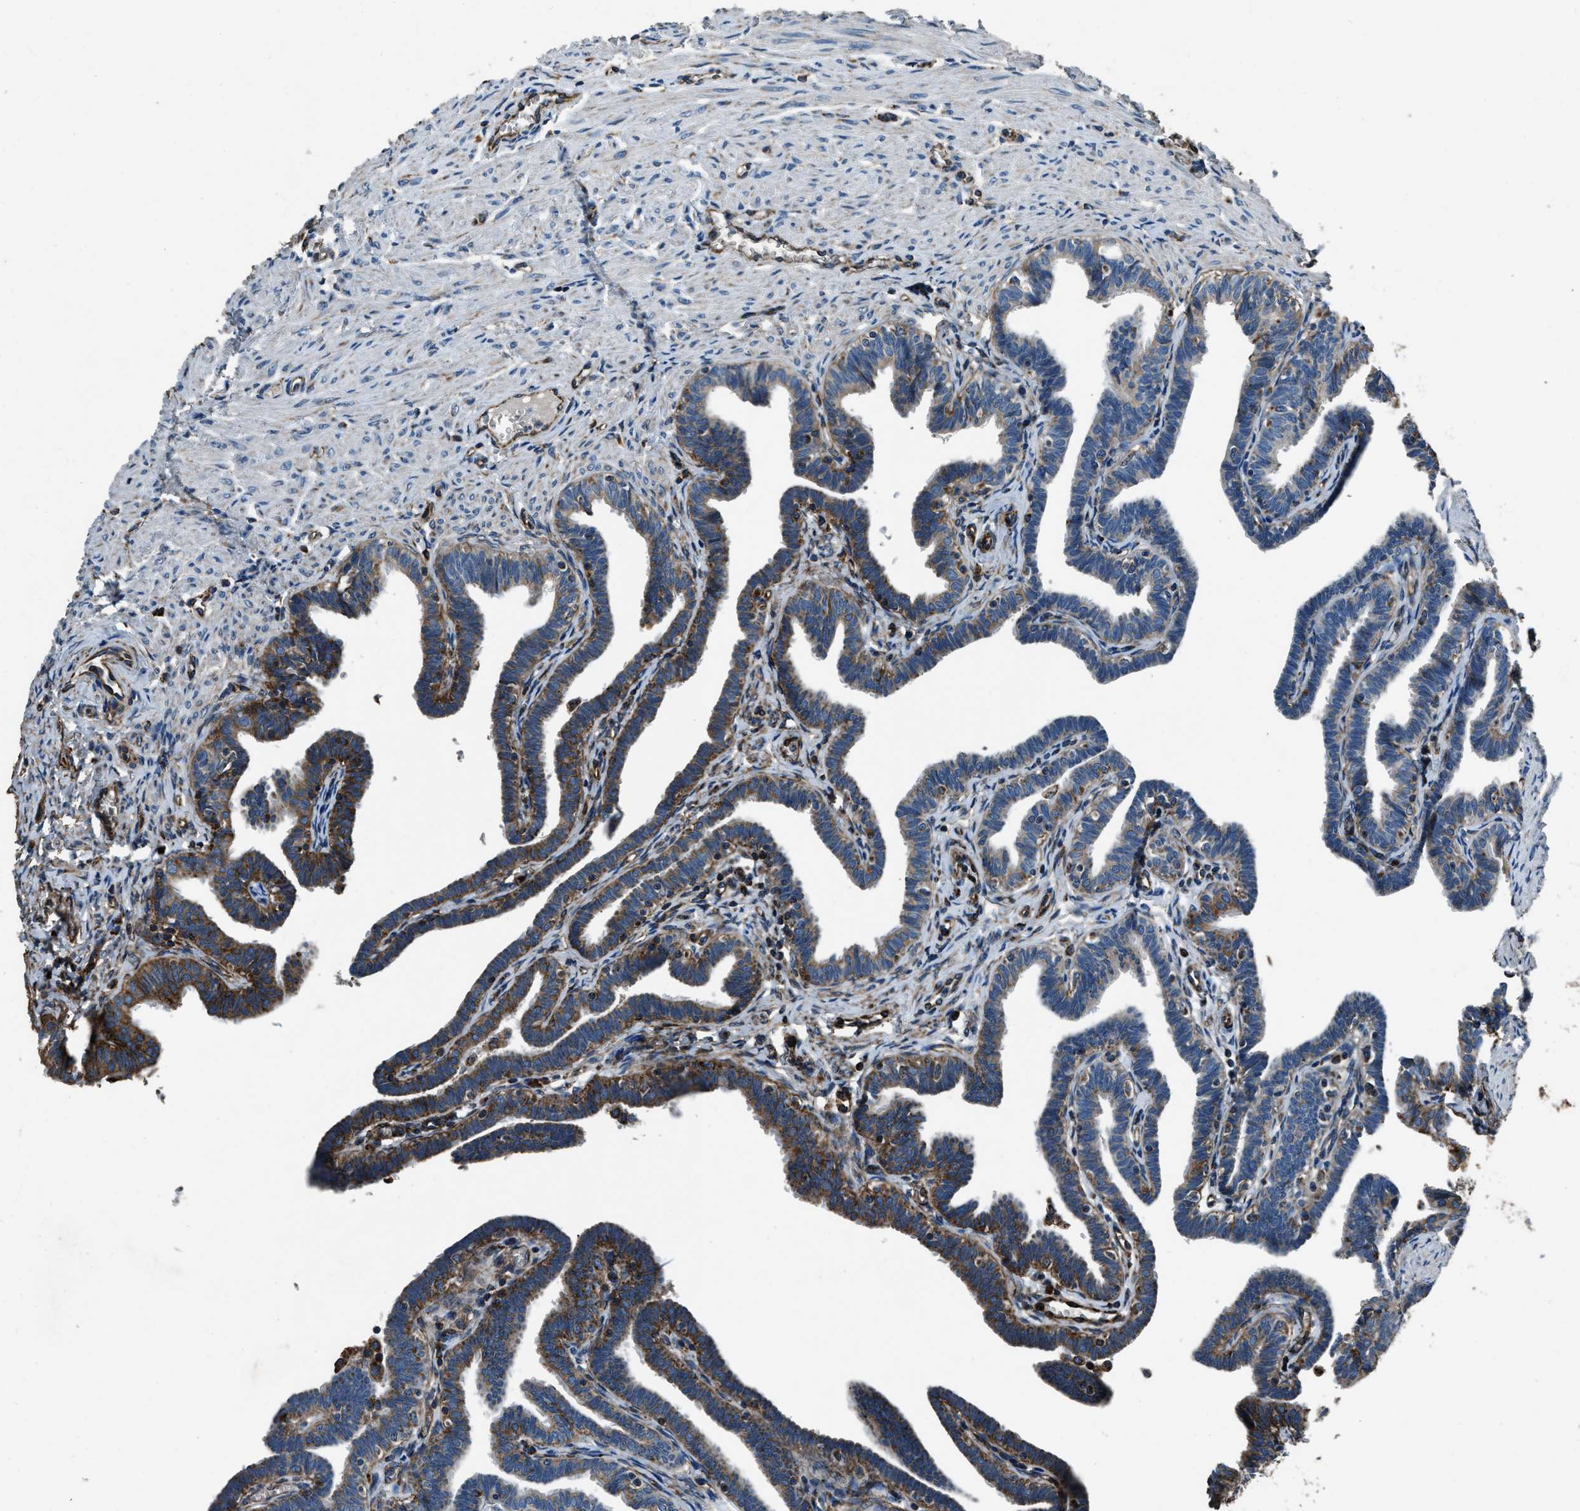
{"staining": {"intensity": "moderate", "quantity": "25%-75%", "location": "cytoplasmic/membranous"}, "tissue": "fallopian tube", "cell_type": "Glandular cells", "image_type": "normal", "snomed": [{"axis": "morphology", "description": "Normal tissue, NOS"}, {"axis": "topography", "description": "Fallopian tube"}, {"axis": "topography", "description": "Ovary"}], "caption": "Immunohistochemistry (IHC) micrograph of unremarkable fallopian tube: human fallopian tube stained using IHC displays medium levels of moderate protein expression localized specifically in the cytoplasmic/membranous of glandular cells, appearing as a cytoplasmic/membranous brown color.", "gene": "OGDH", "patient": {"sex": "female", "age": 23}}